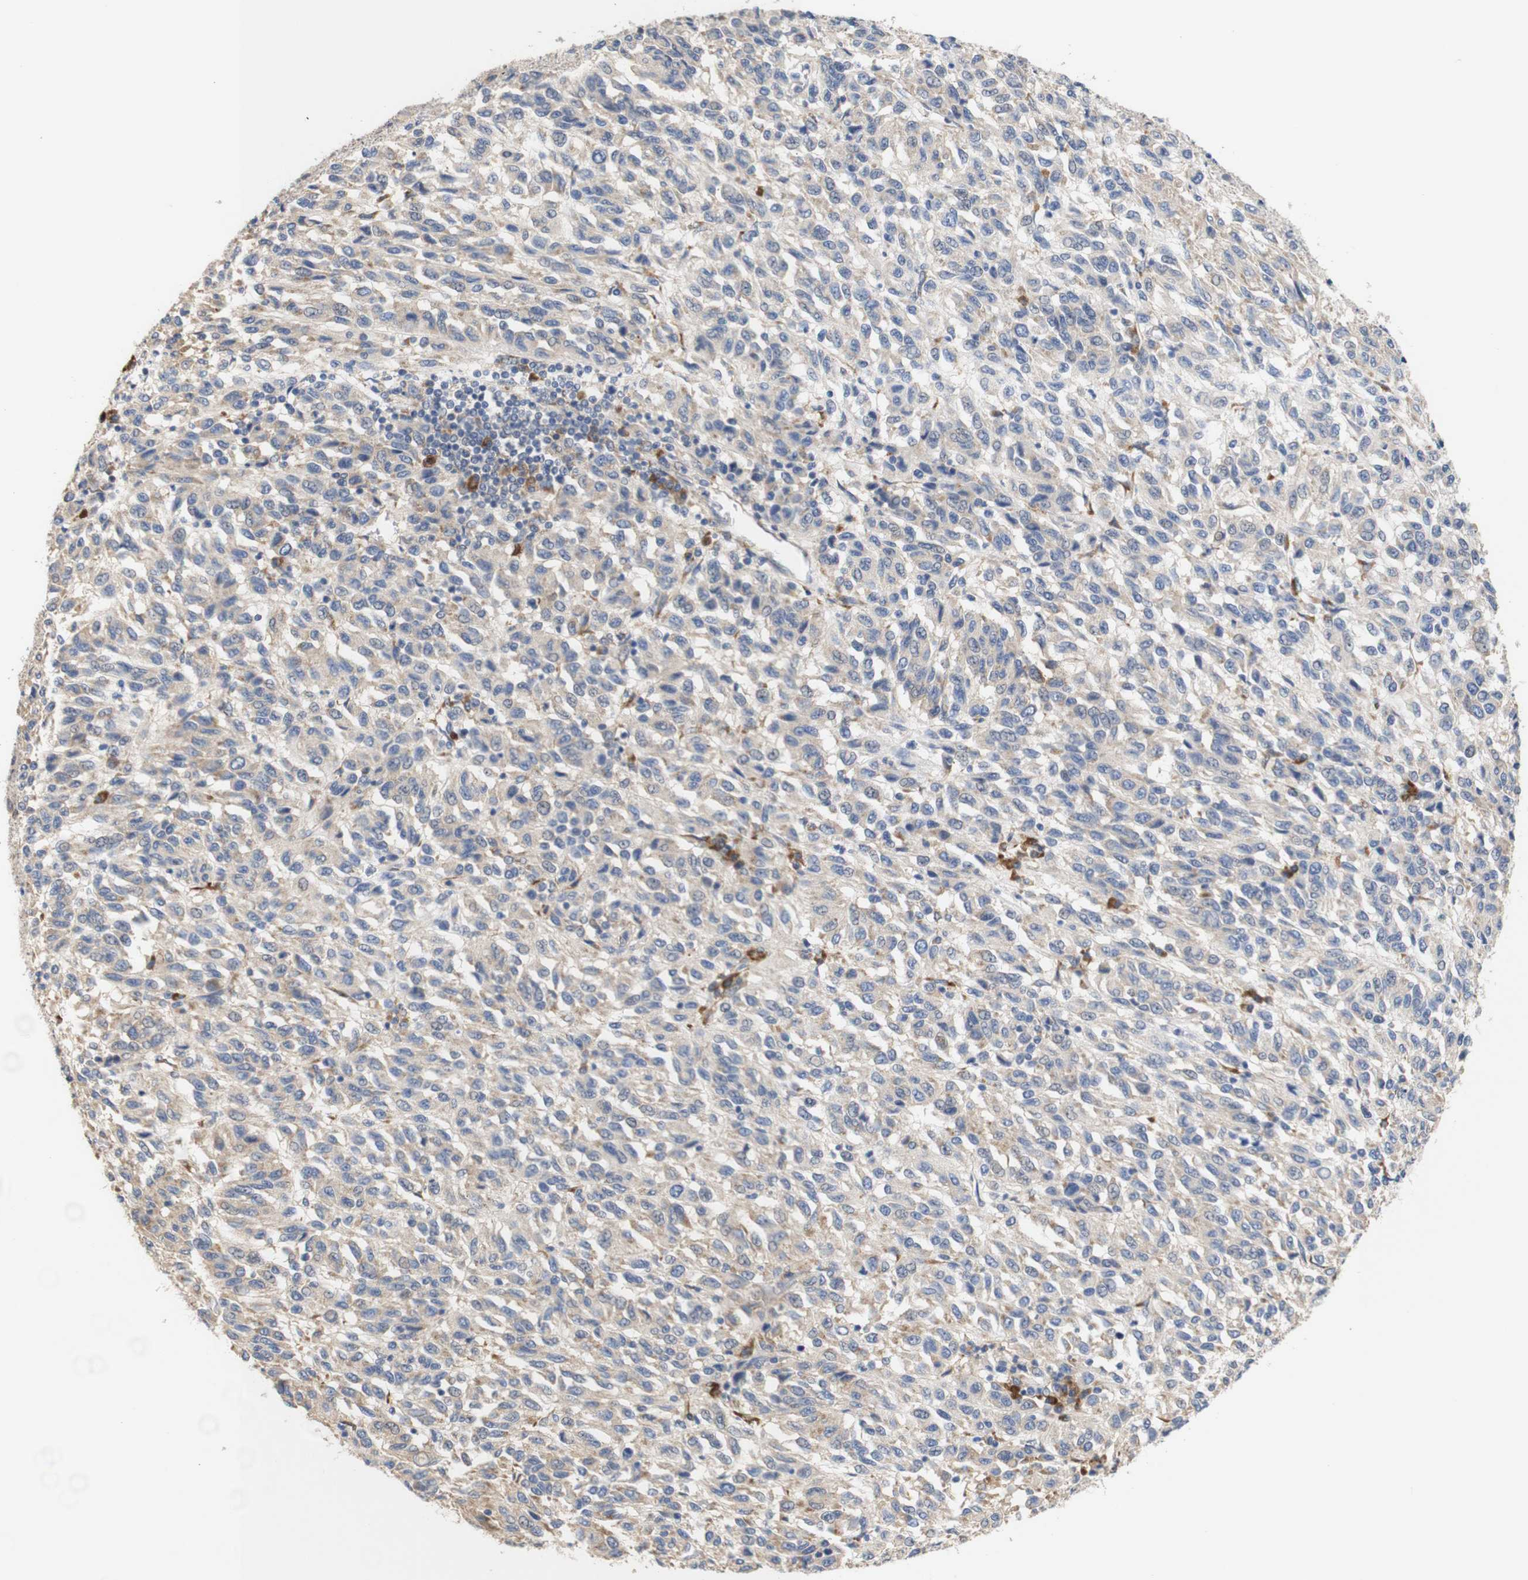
{"staining": {"intensity": "weak", "quantity": ">75%", "location": "cytoplasmic/membranous"}, "tissue": "melanoma", "cell_type": "Tumor cells", "image_type": "cancer", "snomed": [{"axis": "morphology", "description": "Malignant melanoma, Metastatic site"}, {"axis": "topography", "description": "Lung"}], "caption": "DAB immunohistochemical staining of human melanoma shows weak cytoplasmic/membranous protein positivity in approximately >75% of tumor cells.", "gene": "TRIM5", "patient": {"sex": "male", "age": 64}}